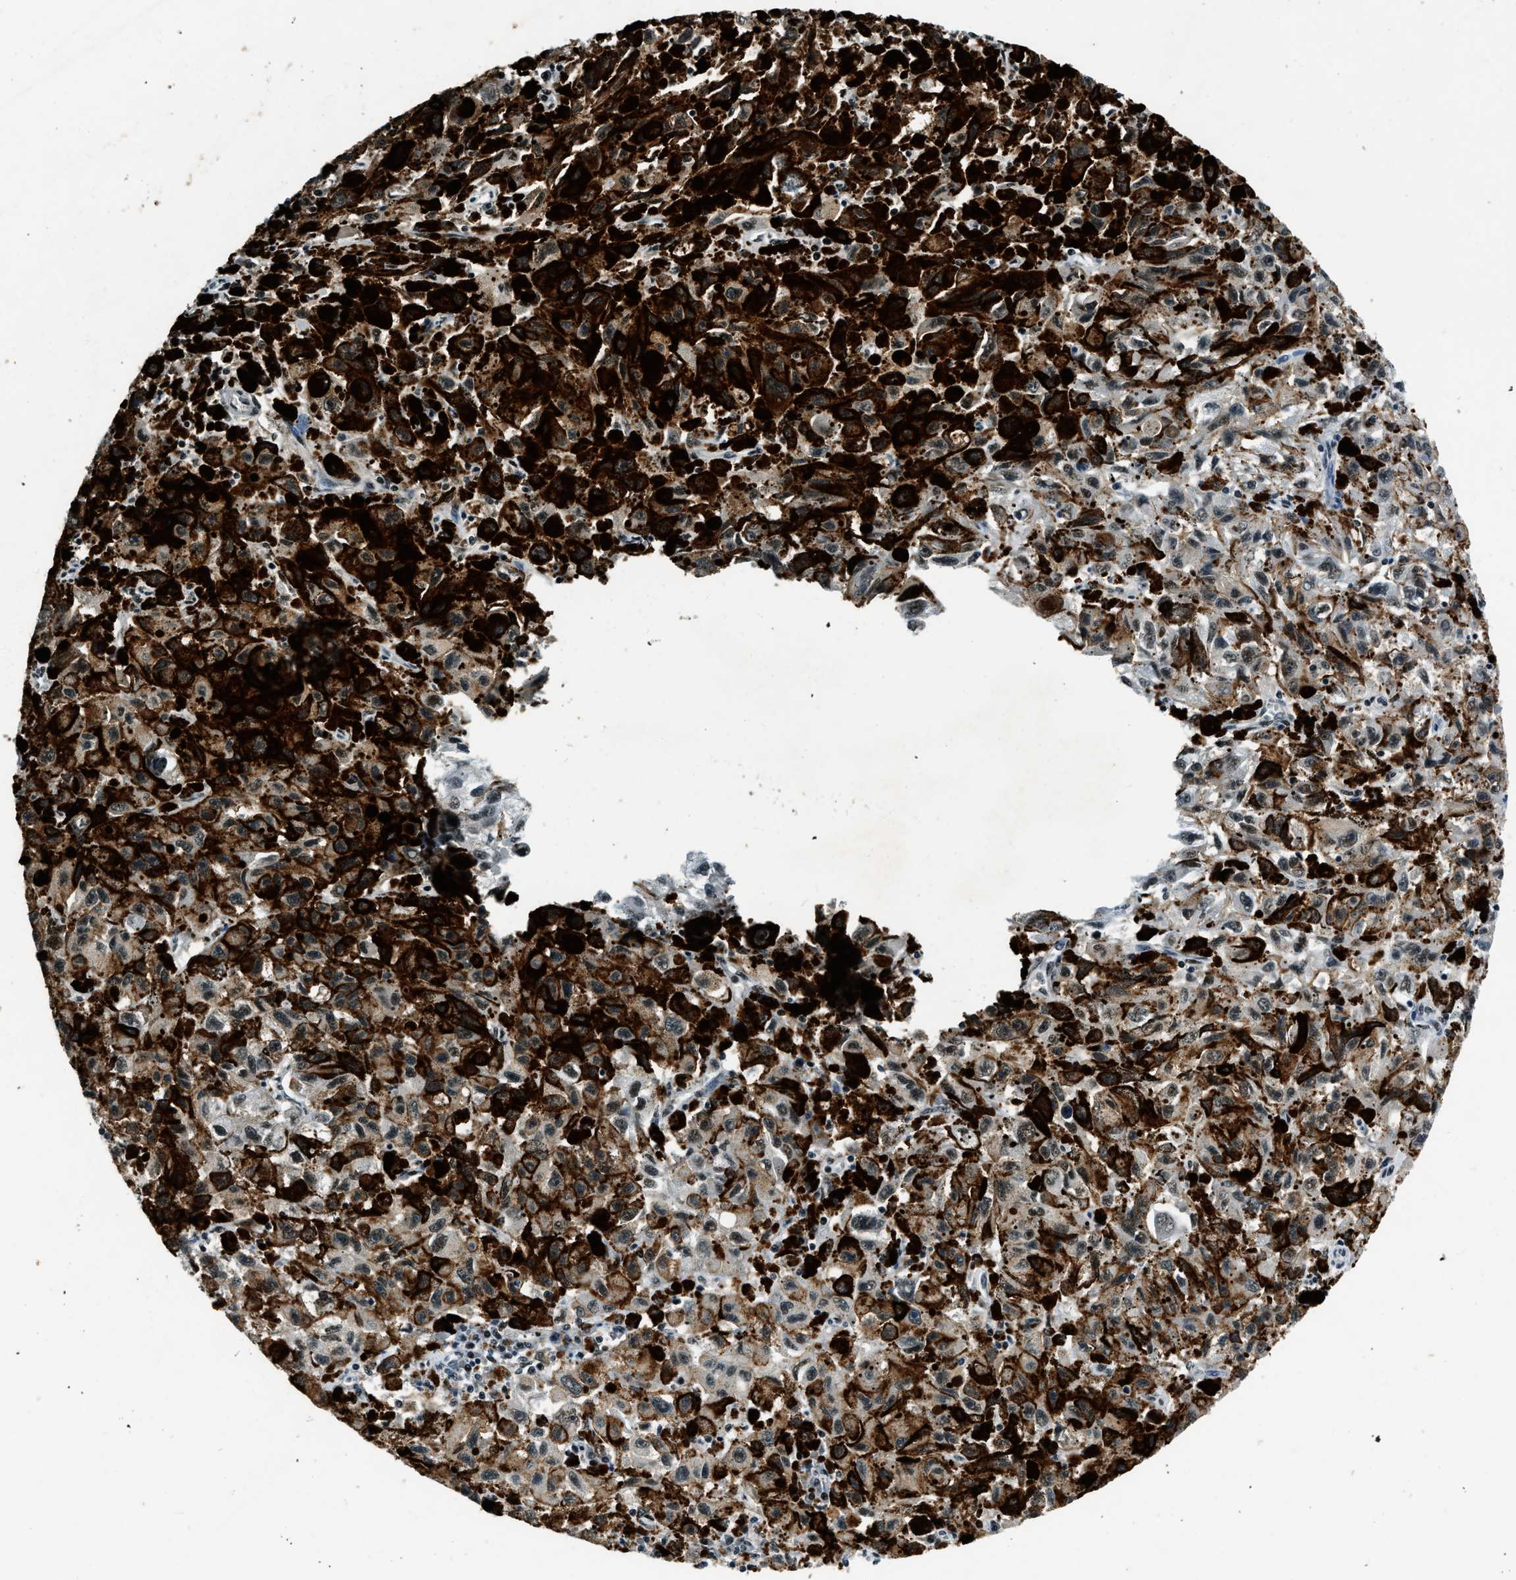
{"staining": {"intensity": "weak", "quantity": ">75%", "location": "nuclear"}, "tissue": "melanoma", "cell_type": "Tumor cells", "image_type": "cancer", "snomed": [{"axis": "morphology", "description": "Malignant melanoma, NOS"}, {"axis": "topography", "description": "Skin"}], "caption": "Weak nuclear protein expression is identified in approximately >75% of tumor cells in melanoma.", "gene": "CCNE1", "patient": {"sex": "female", "age": 104}}